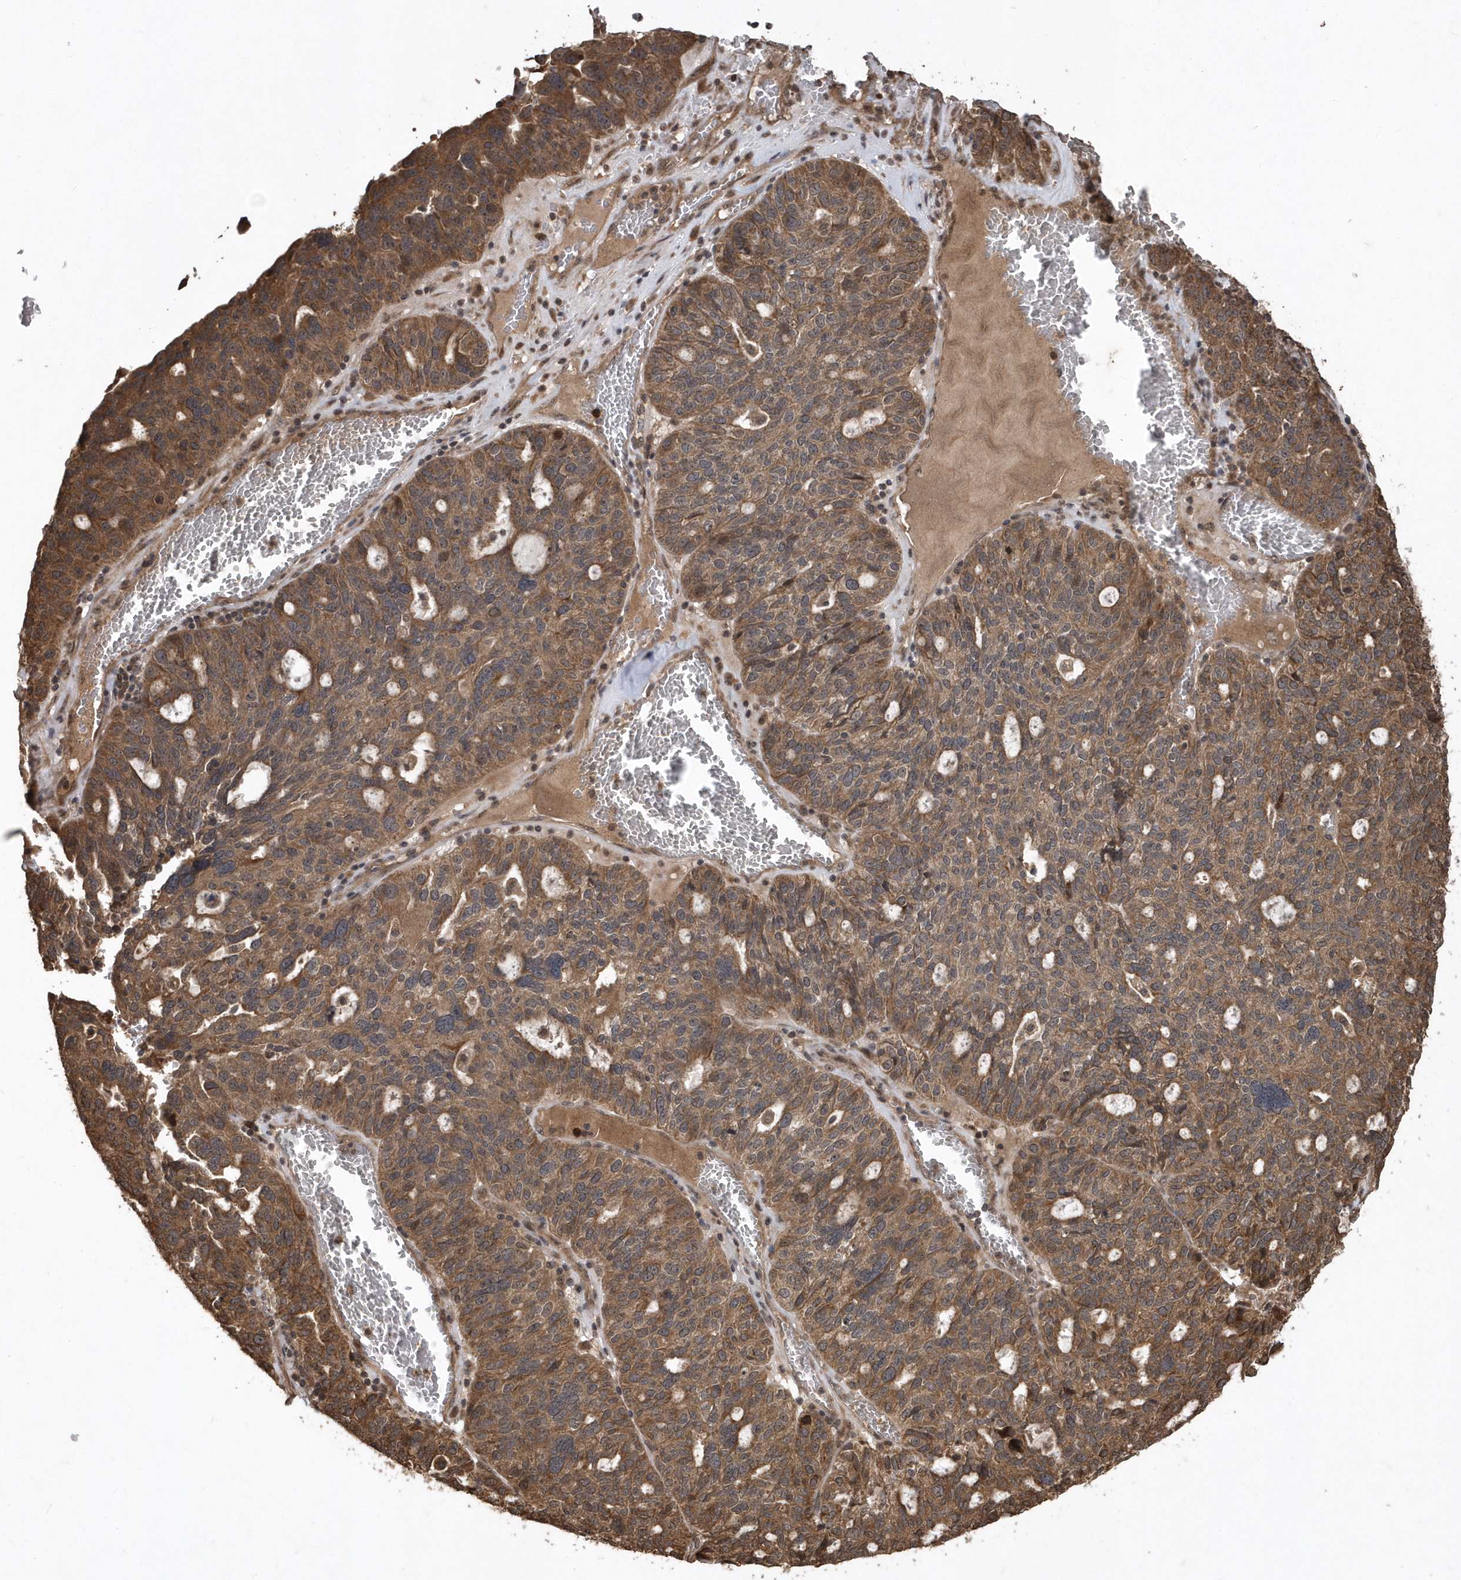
{"staining": {"intensity": "moderate", "quantity": ">75%", "location": "cytoplasmic/membranous"}, "tissue": "ovarian cancer", "cell_type": "Tumor cells", "image_type": "cancer", "snomed": [{"axis": "morphology", "description": "Cystadenocarcinoma, serous, NOS"}, {"axis": "topography", "description": "Ovary"}], "caption": "The photomicrograph shows a brown stain indicating the presence of a protein in the cytoplasmic/membranous of tumor cells in ovarian serous cystadenocarcinoma. The staining is performed using DAB (3,3'-diaminobenzidine) brown chromogen to label protein expression. The nuclei are counter-stained blue using hematoxylin.", "gene": "WASHC5", "patient": {"sex": "female", "age": 59}}